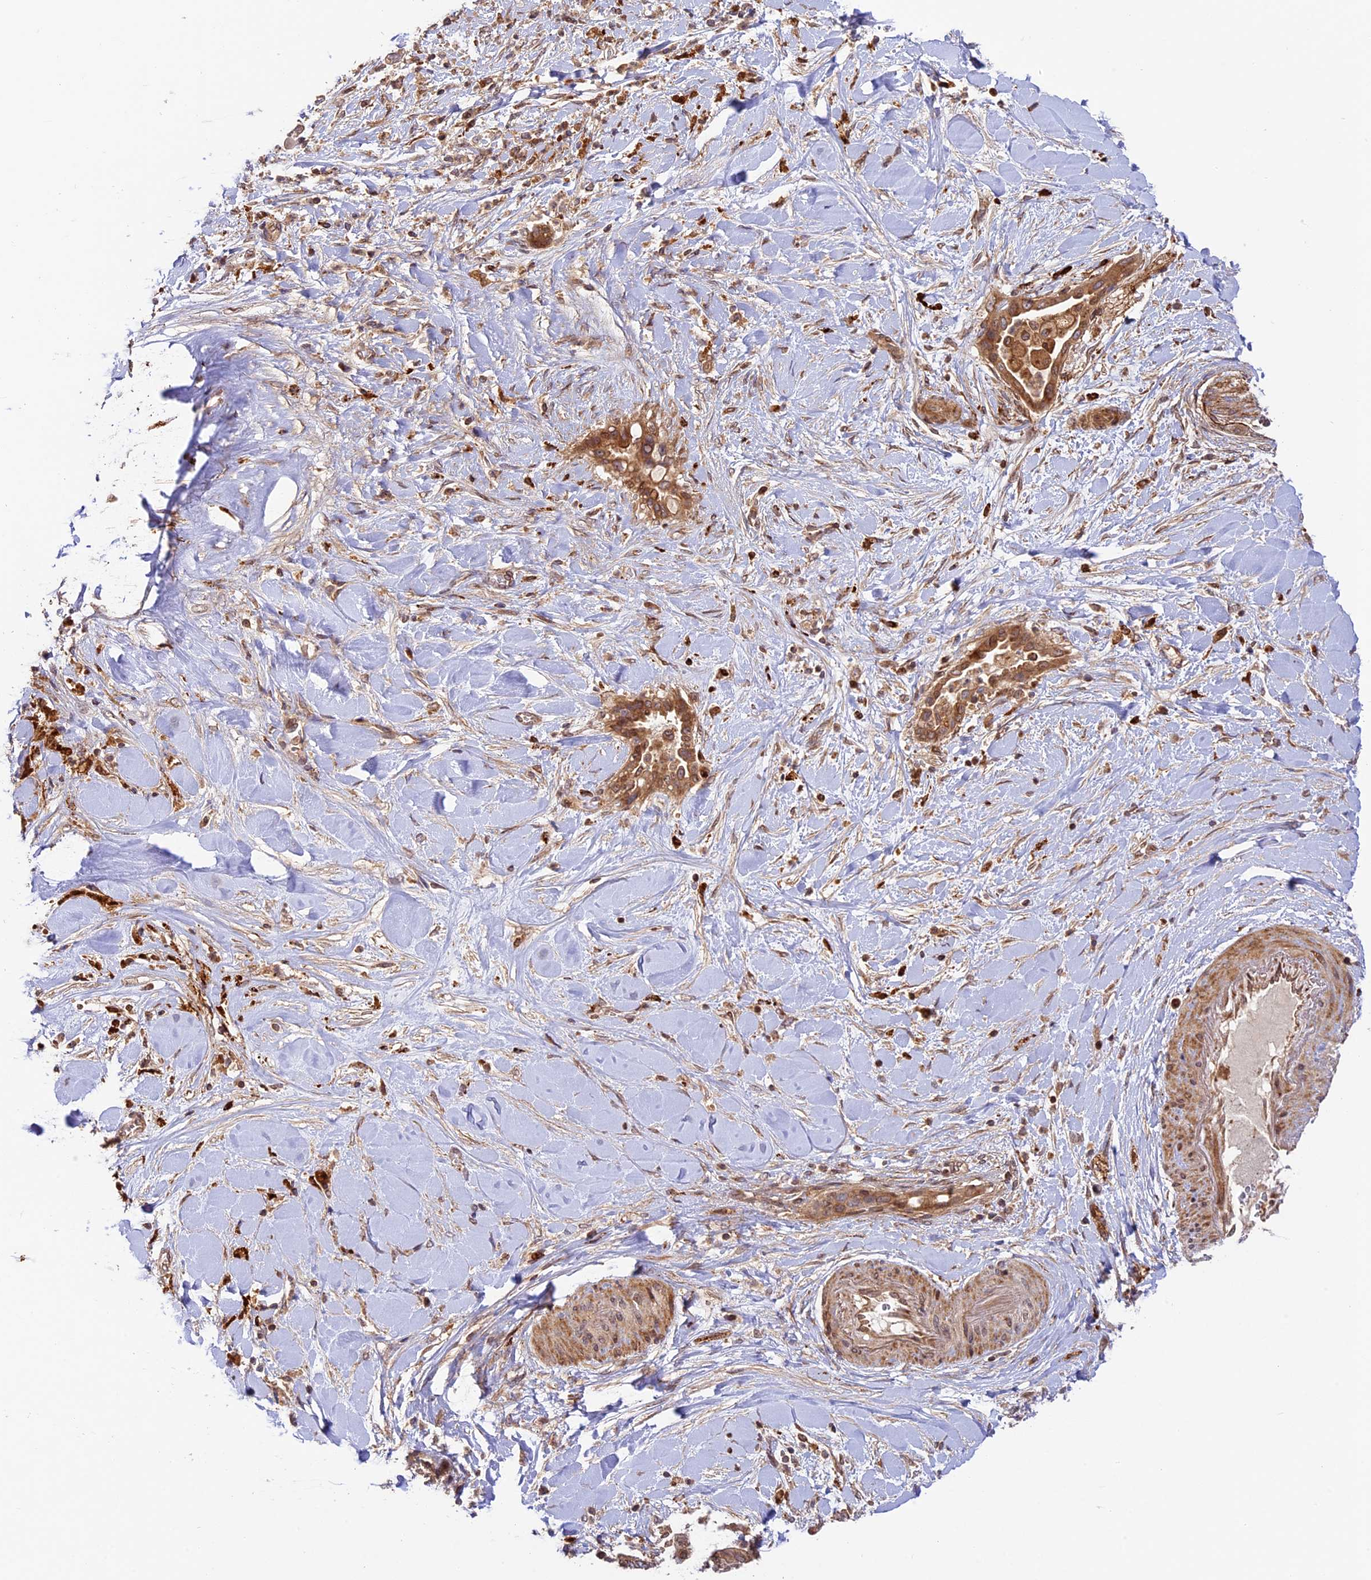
{"staining": {"intensity": "moderate", "quantity": ">75%", "location": "cytoplasmic/membranous,nuclear"}, "tissue": "liver cancer", "cell_type": "Tumor cells", "image_type": "cancer", "snomed": [{"axis": "morphology", "description": "Cholangiocarcinoma"}, {"axis": "topography", "description": "Liver"}], "caption": "This is an image of immunohistochemistry (IHC) staining of liver cancer, which shows moderate staining in the cytoplasmic/membranous and nuclear of tumor cells.", "gene": "DGKH", "patient": {"sex": "female", "age": 54}}